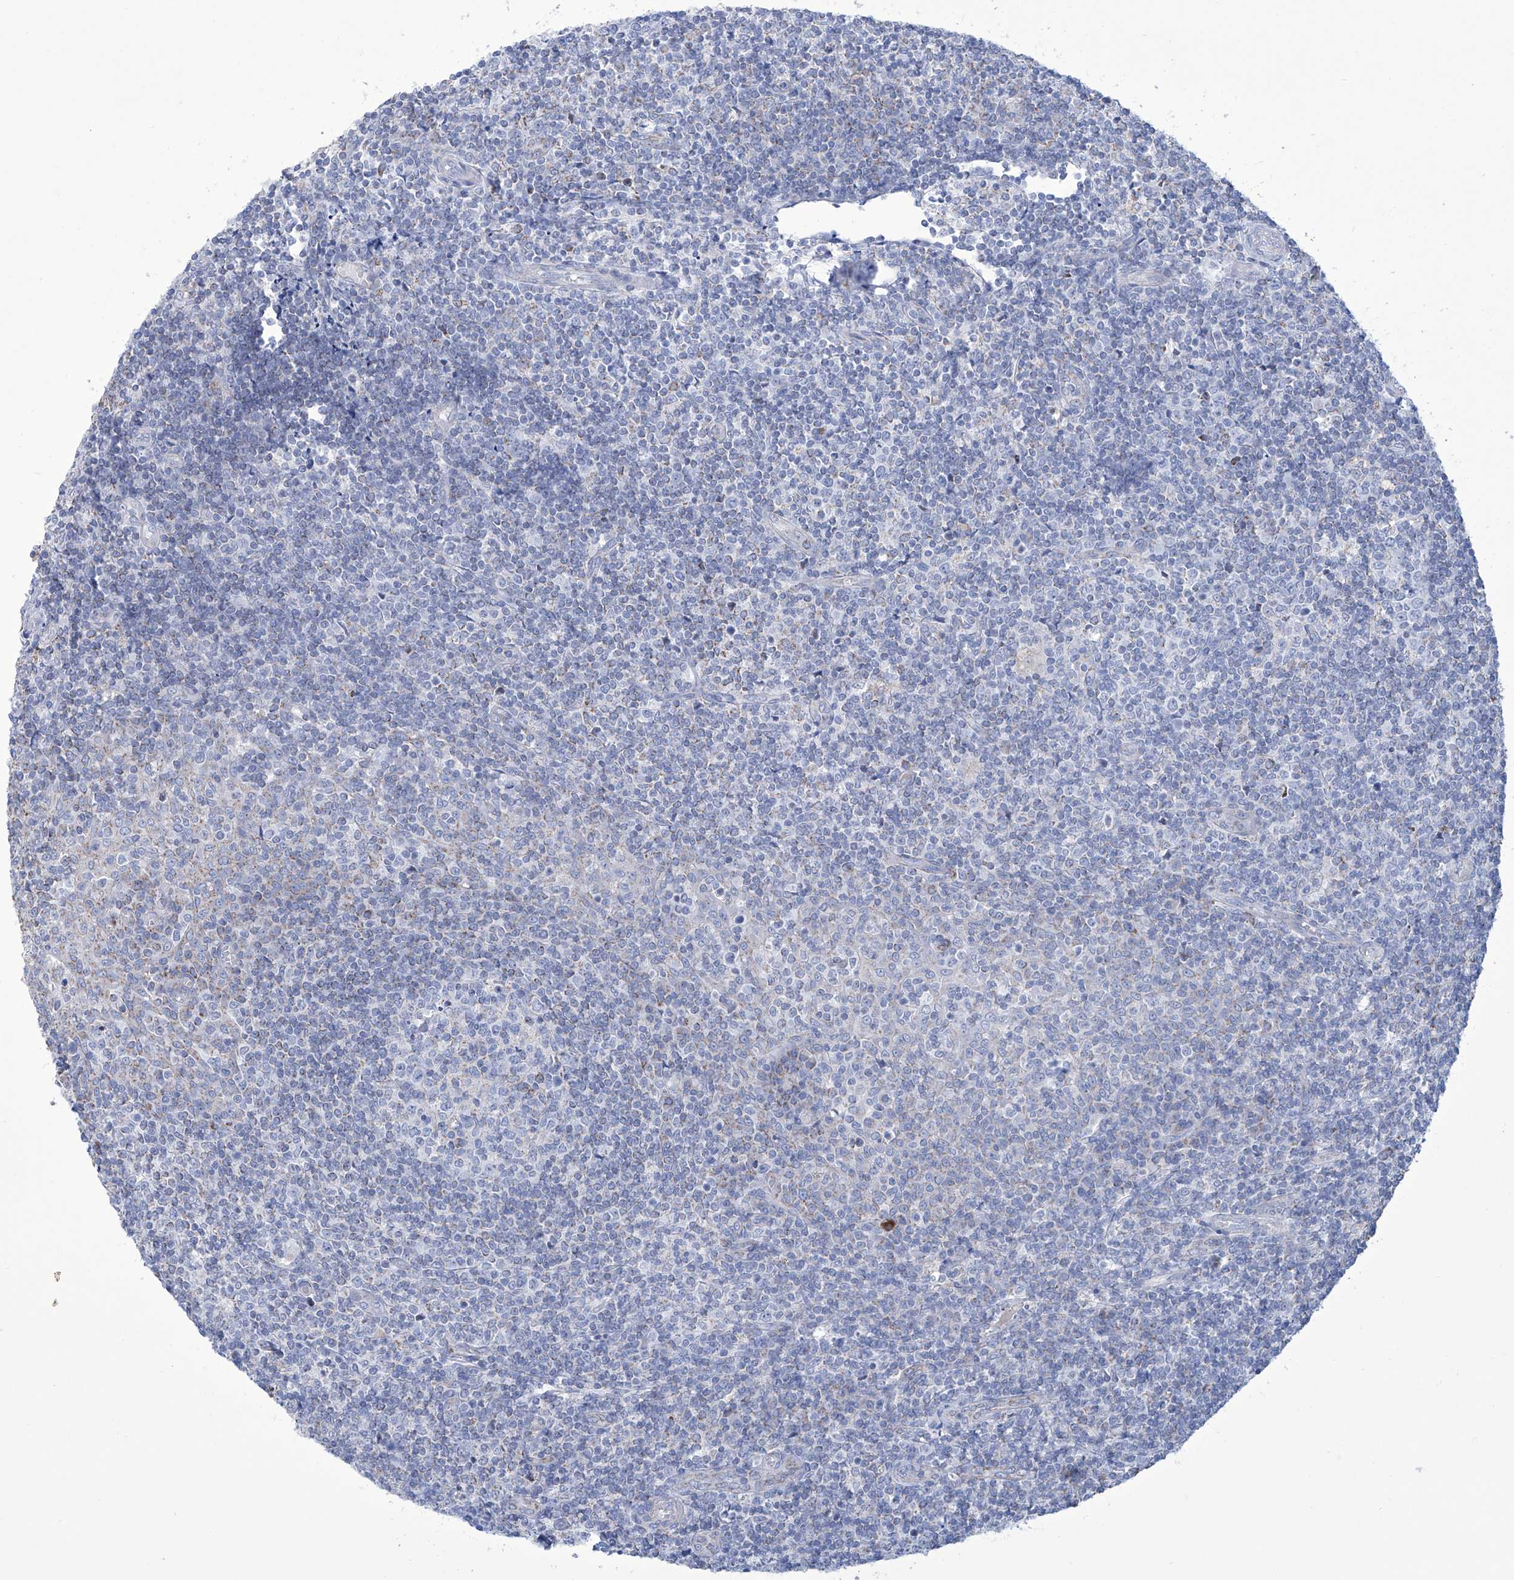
{"staining": {"intensity": "negative", "quantity": "none", "location": "none"}, "tissue": "tonsil", "cell_type": "Germinal center cells", "image_type": "normal", "snomed": [{"axis": "morphology", "description": "Normal tissue, NOS"}, {"axis": "topography", "description": "Tonsil"}], "caption": "High power microscopy histopathology image of an immunohistochemistry (IHC) photomicrograph of unremarkable tonsil, revealing no significant positivity in germinal center cells.", "gene": "ALDH6A1", "patient": {"sex": "female", "age": 19}}